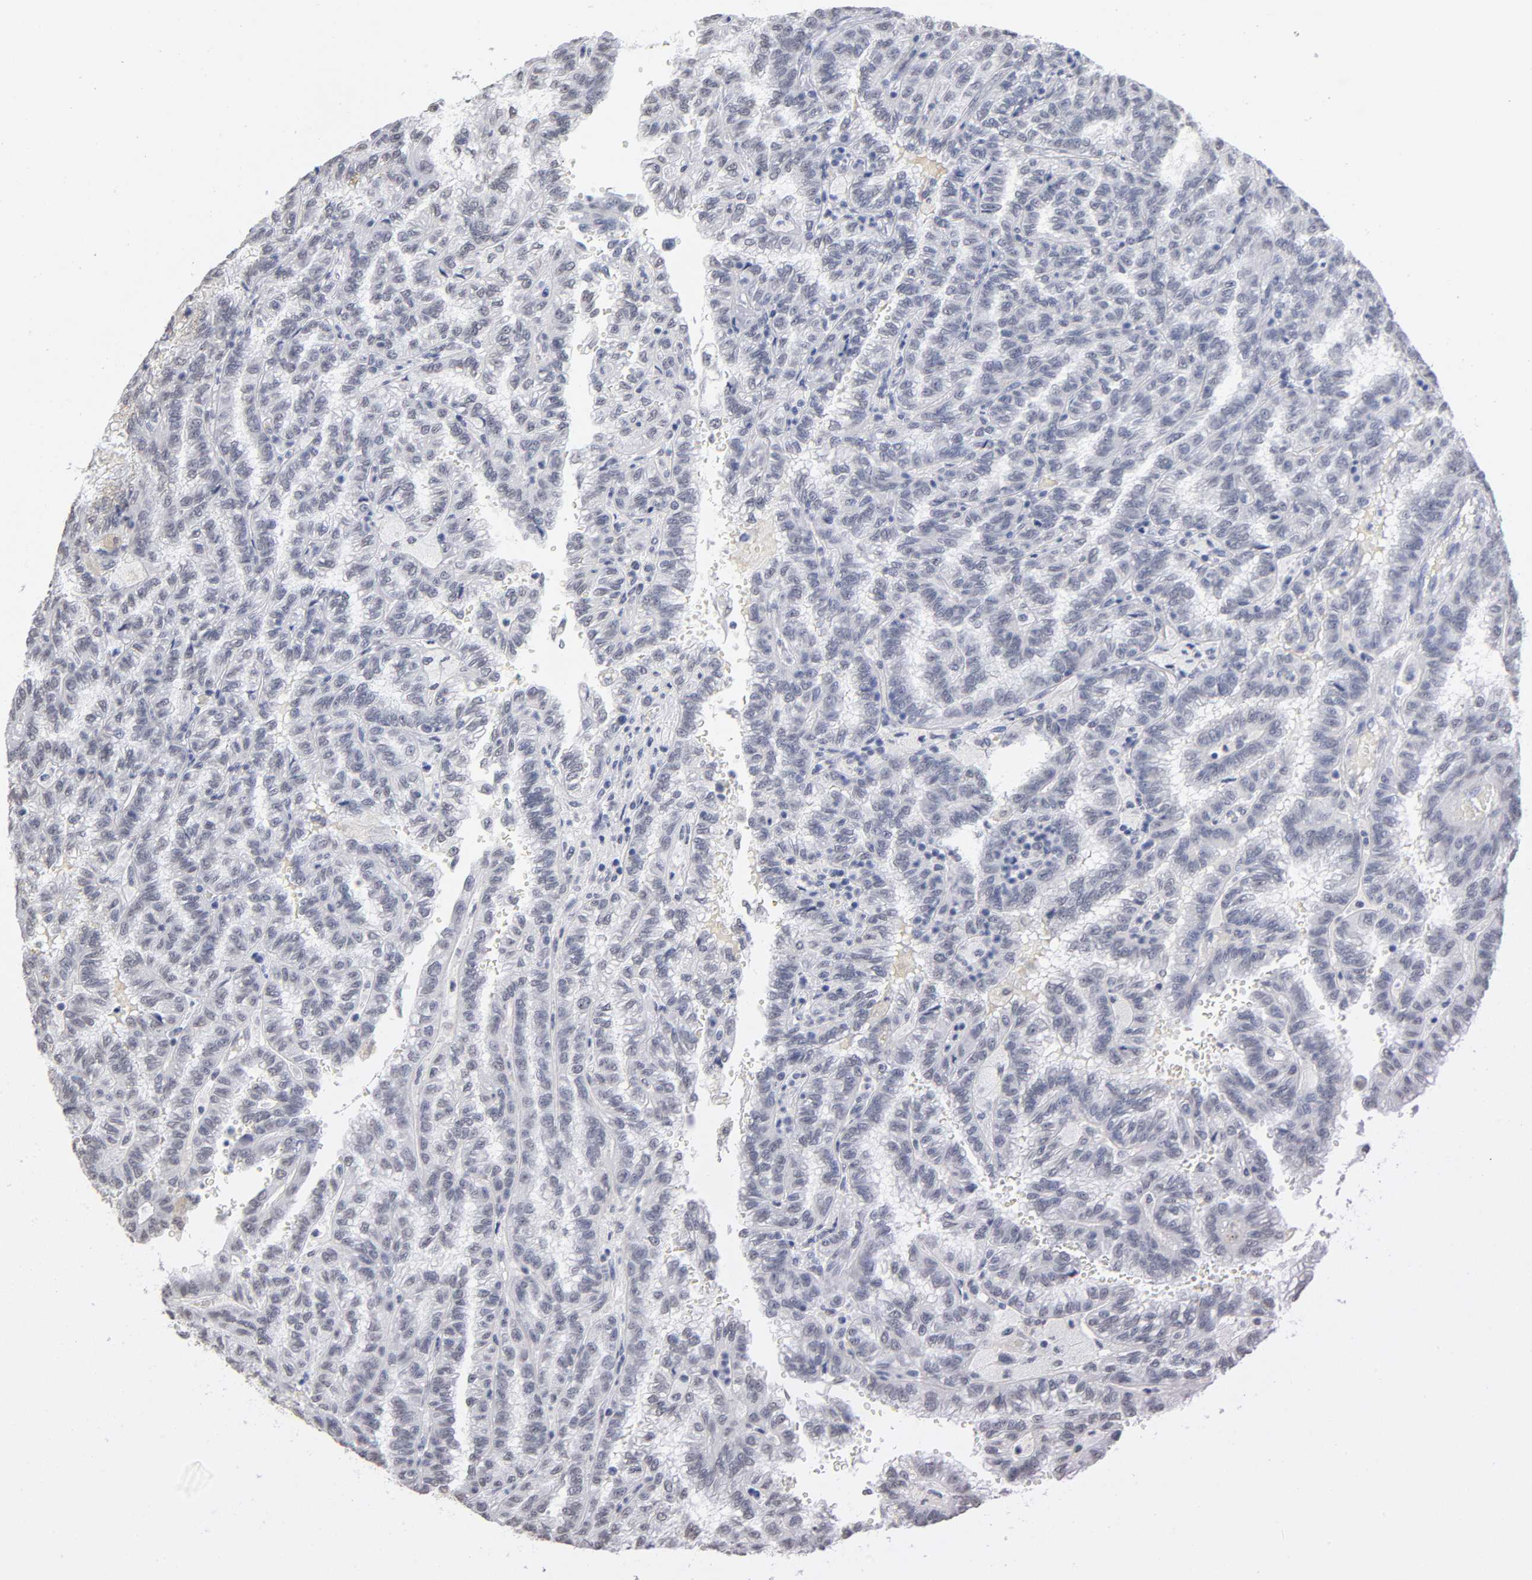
{"staining": {"intensity": "negative", "quantity": "none", "location": "none"}, "tissue": "renal cancer", "cell_type": "Tumor cells", "image_type": "cancer", "snomed": [{"axis": "morphology", "description": "Inflammation, NOS"}, {"axis": "morphology", "description": "Adenocarcinoma, NOS"}, {"axis": "topography", "description": "Kidney"}], "caption": "Tumor cells show no significant positivity in adenocarcinoma (renal).", "gene": "CRABP2", "patient": {"sex": "male", "age": 68}}